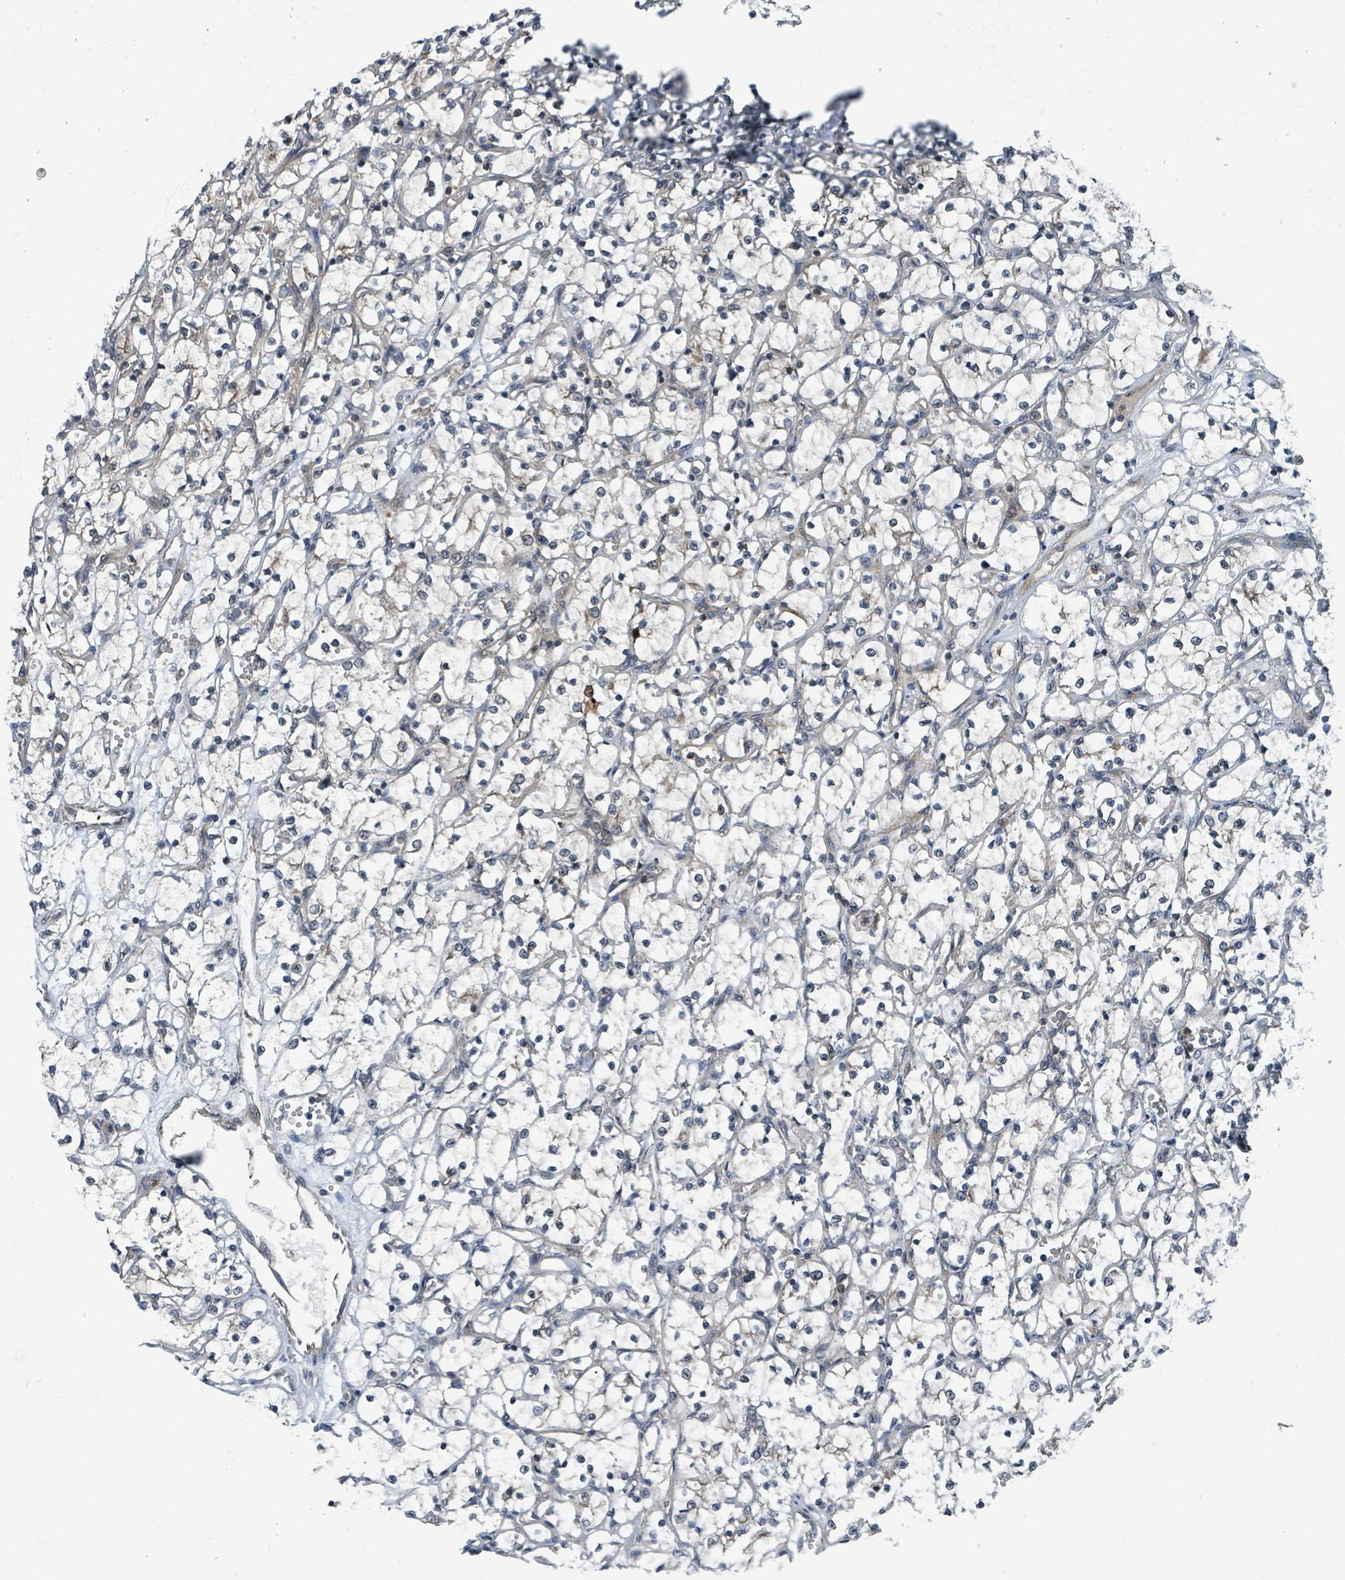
{"staining": {"intensity": "negative", "quantity": "none", "location": "none"}, "tissue": "renal cancer", "cell_type": "Tumor cells", "image_type": "cancer", "snomed": [{"axis": "morphology", "description": "Adenocarcinoma, NOS"}, {"axis": "topography", "description": "Kidney"}], "caption": "High power microscopy micrograph of an immunohistochemistry photomicrograph of adenocarcinoma (renal), revealing no significant expression in tumor cells.", "gene": "GOLGA7", "patient": {"sex": "female", "age": 69}}